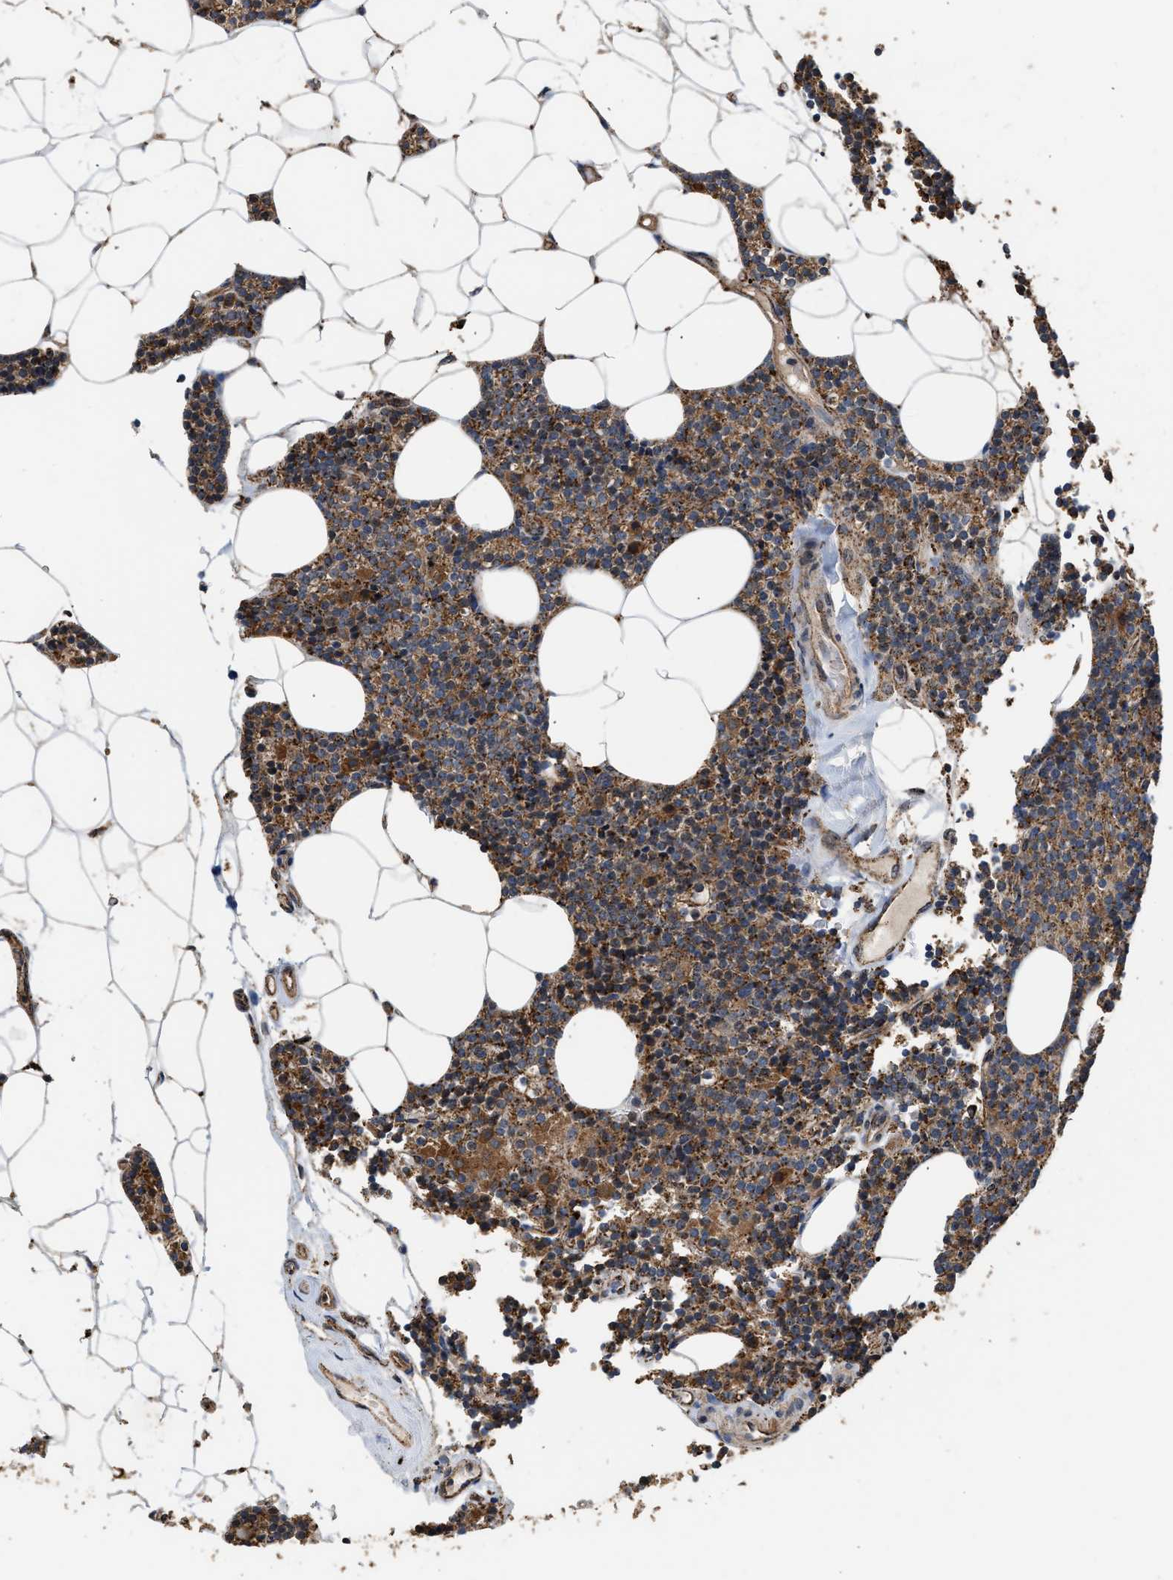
{"staining": {"intensity": "strong", "quantity": ">75%", "location": "cytoplasmic/membranous"}, "tissue": "parathyroid gland", "cell_type": "Glandular cells", "image_type": "normal", "snomed": [{"axis": "morphology", "description": "Normal tissue, NOS"}, {"axis": "morphology", "description": "Adenoma, NOS"}, {"axis": "topography", "description": "Parathyroid gland"}], "caption": "Protein staining shows strong cytoplasmic/membranous positivity in about >75% of glandular cells in benign parathyroid gland.", "gene": "CTSV", "patient": {"sex": "female", "age": 70}}